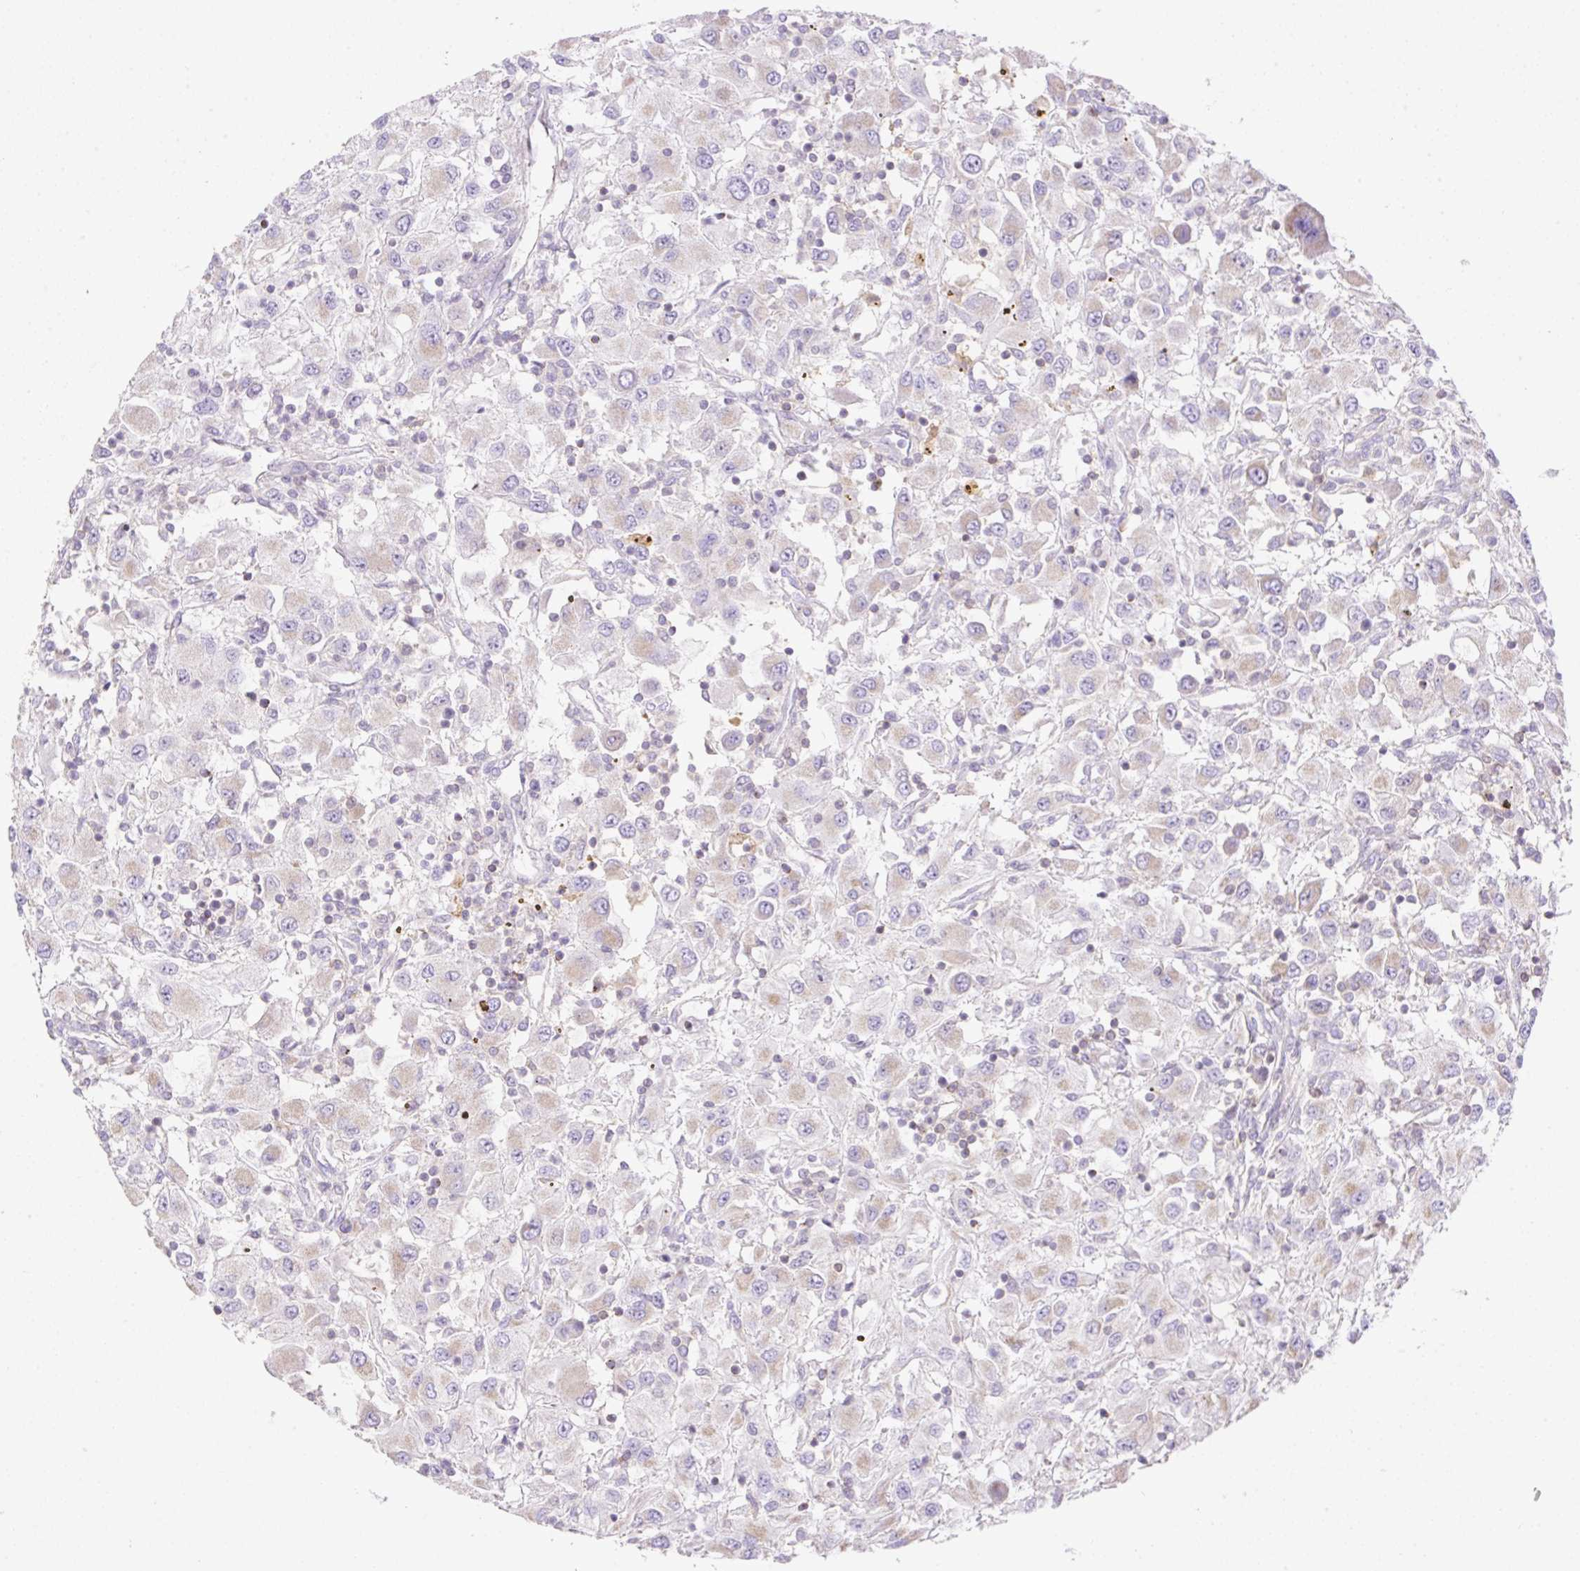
{"staining": {"intensity": "negative", "quantity": "none", "location": "none"}, "tissue": "renal cancer", "cell_type": "Tumor cells", "image_type": "cancer", "snomed": [{"axis": "morphology", "description": "Adenocarcinoma, NOS"}, {"axis": "topography", "description": "Kidney"}], "caption": "Immunohistochemical staining of human adenocarcinoma (renal) exhibits no significant expression in tumor cells.", "gene": "VPS25", "patient": {"sex": "female", "age": 67}}